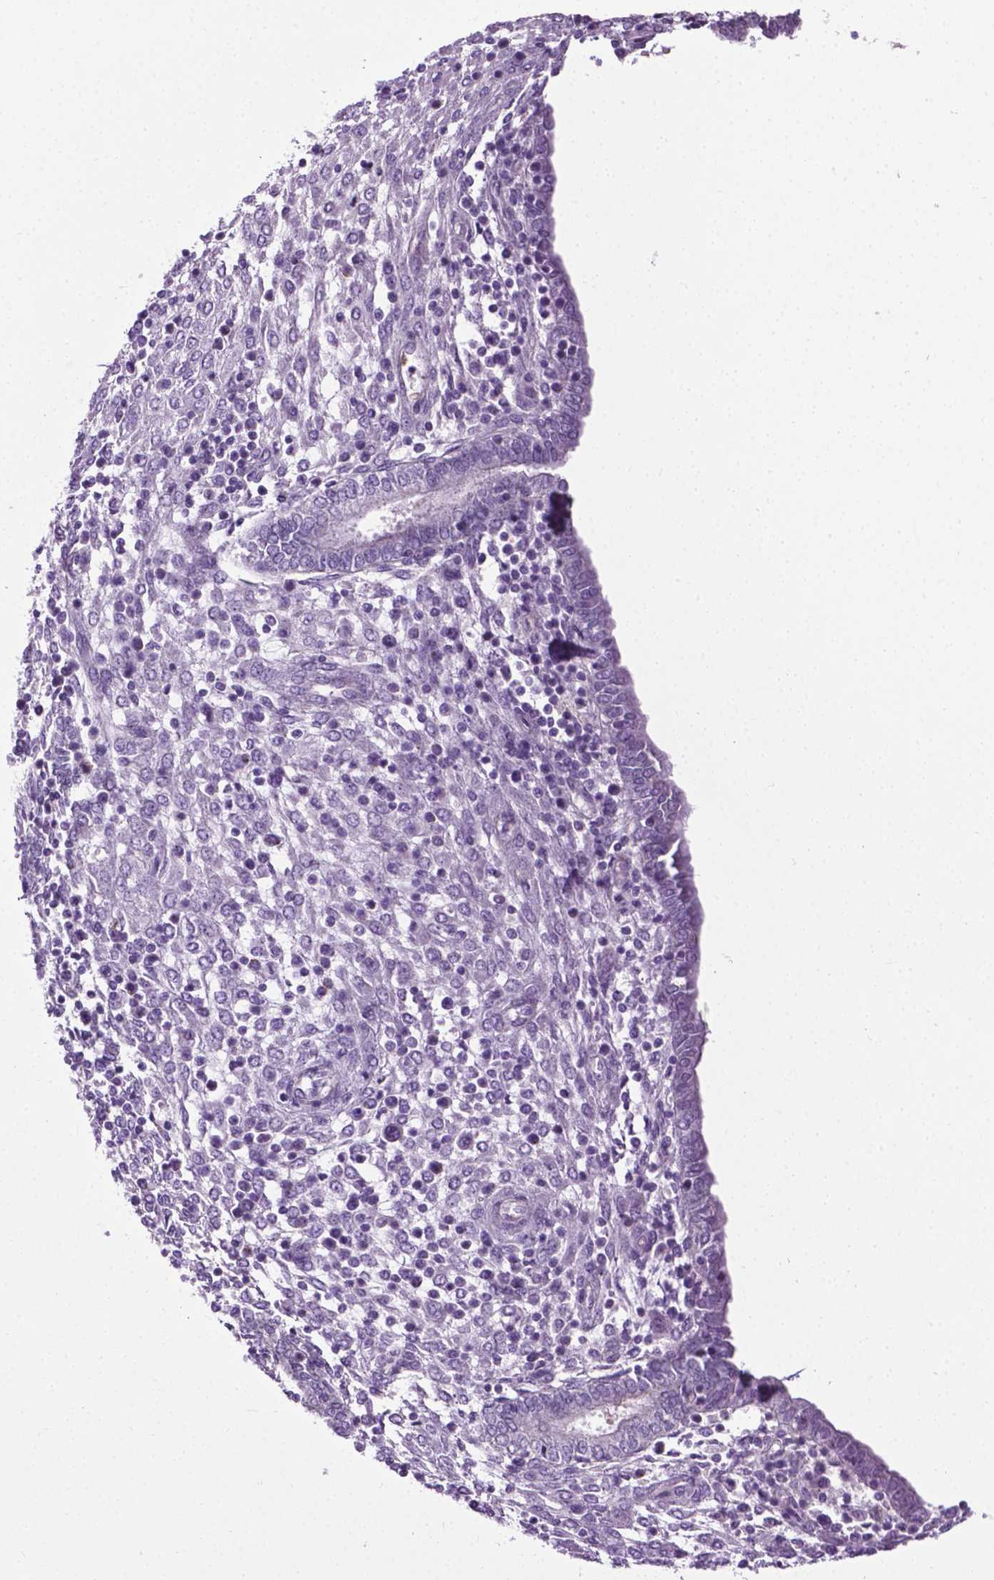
{"staining": {"intensity": "negative", "quantity": "none", "location": "none"}, "tissue": "endometrium", "cell_type": "Cells in endometrial stroma", "image_type": "normal", "snomed": [{"axis": "morphology", "description": "Normal tissue, NOS"}, {"axis": "topography", "description": "Endometrium"}], "caption": "High power microscopy histopathology image of an IHC histopathology image of unremarkable endometrium, revealing no significant expression in cells in endometrial stroma. (DAB (3,3'-diaminobenzidine) IHC, high magnification).", "gene": "SPECC1L", "patient": {"sex": "female", "age": 42}}